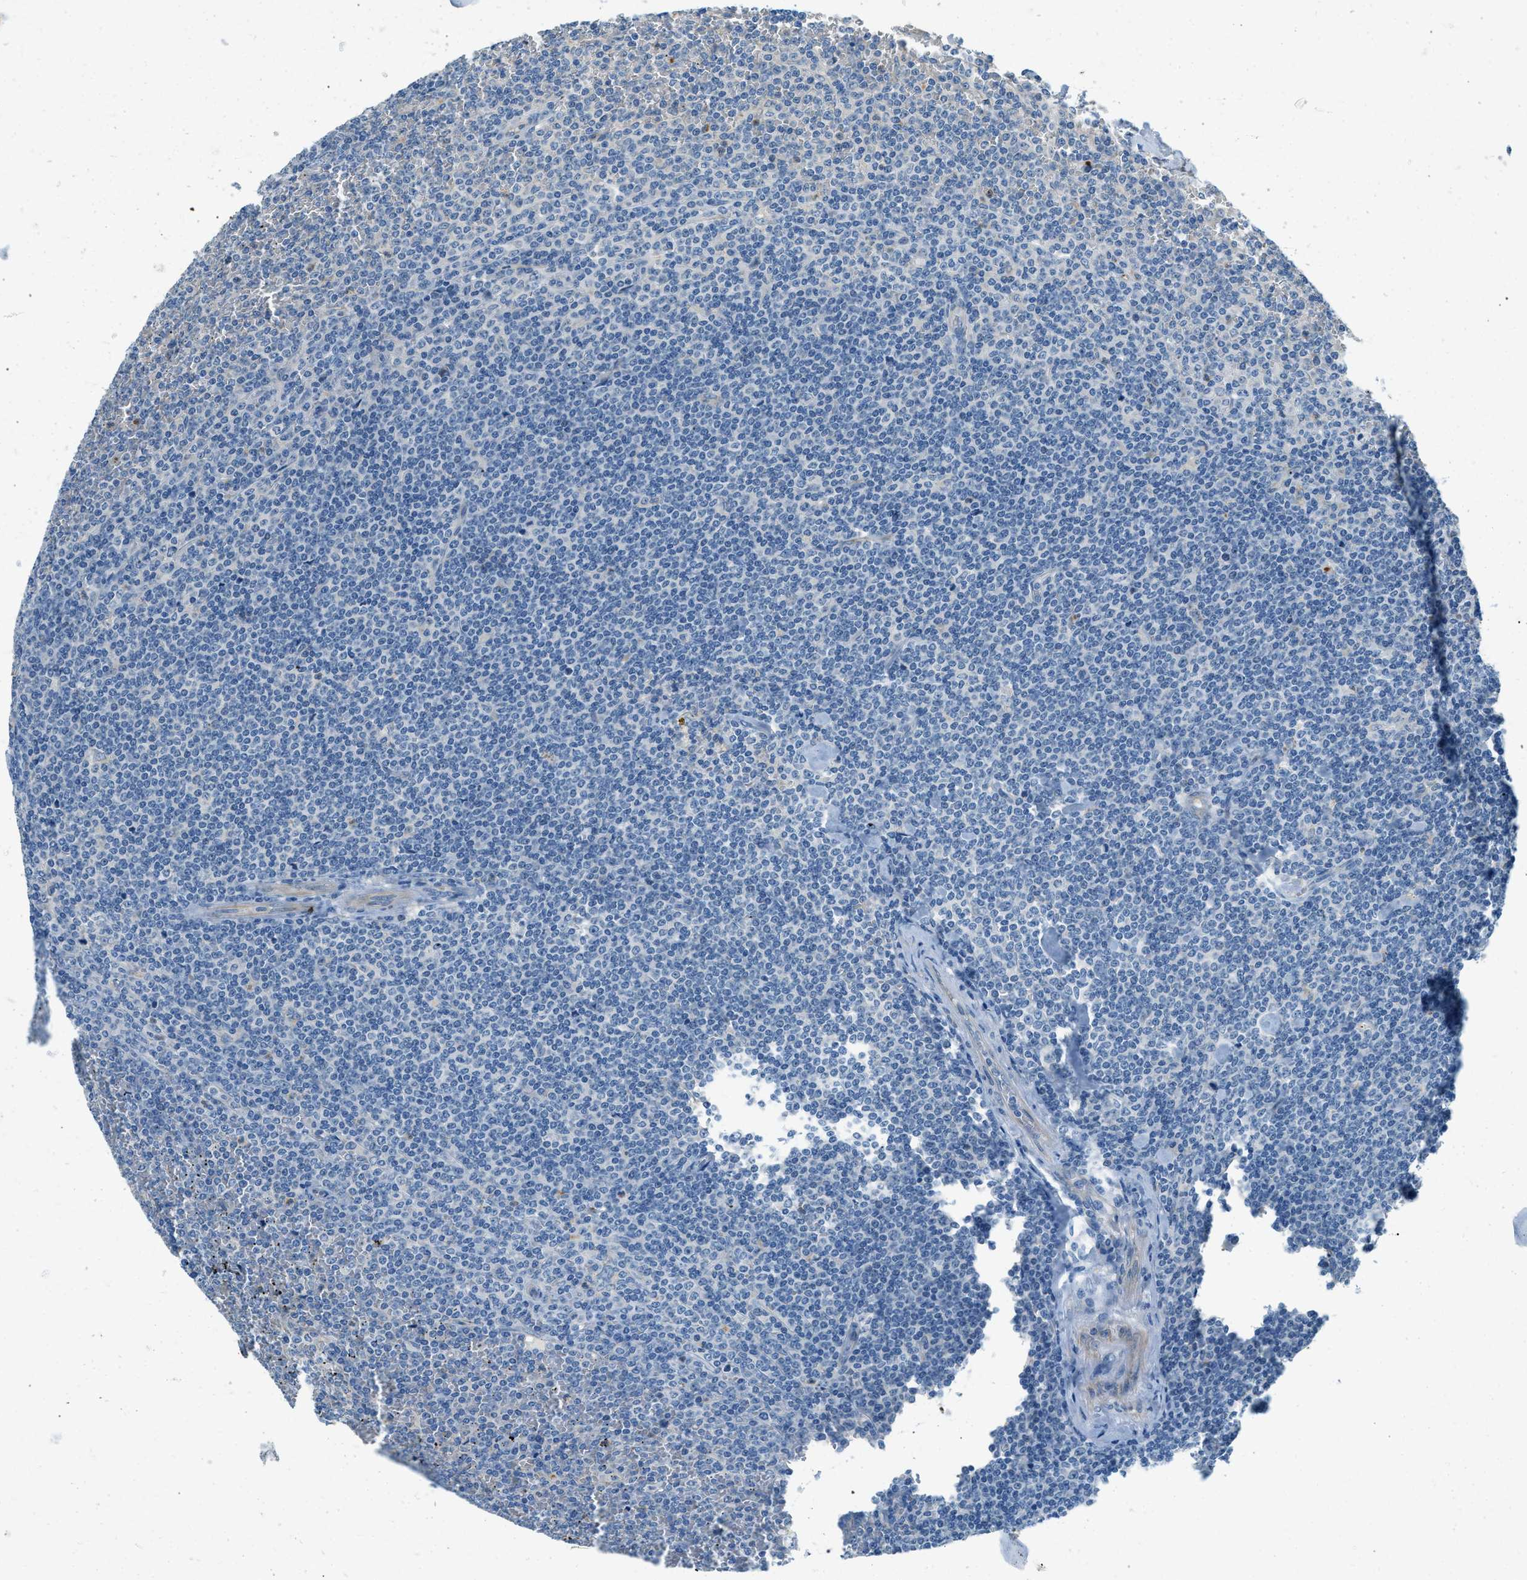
{"staining": {"intensity": "negative", "quantity": "none", "location": "none"}, "tissue": "lymphoma", "cell_type": "Tumor cells", "image_type": "cancer", "snomed": [{"axis": "morphology", "description": "Malignant lymphoma, non-Hodgkin's type, Low grade"}, {"axis": "topography", "description": "Spleen"}], "caption": "Malignant lymphoma, non-Hodgkin's type (low-grade) was stained to show a protein in brown. There is no significant staining in tumor cells.", "gene": "ZNF367", "patient": {"sex": "female", "age": 19}}